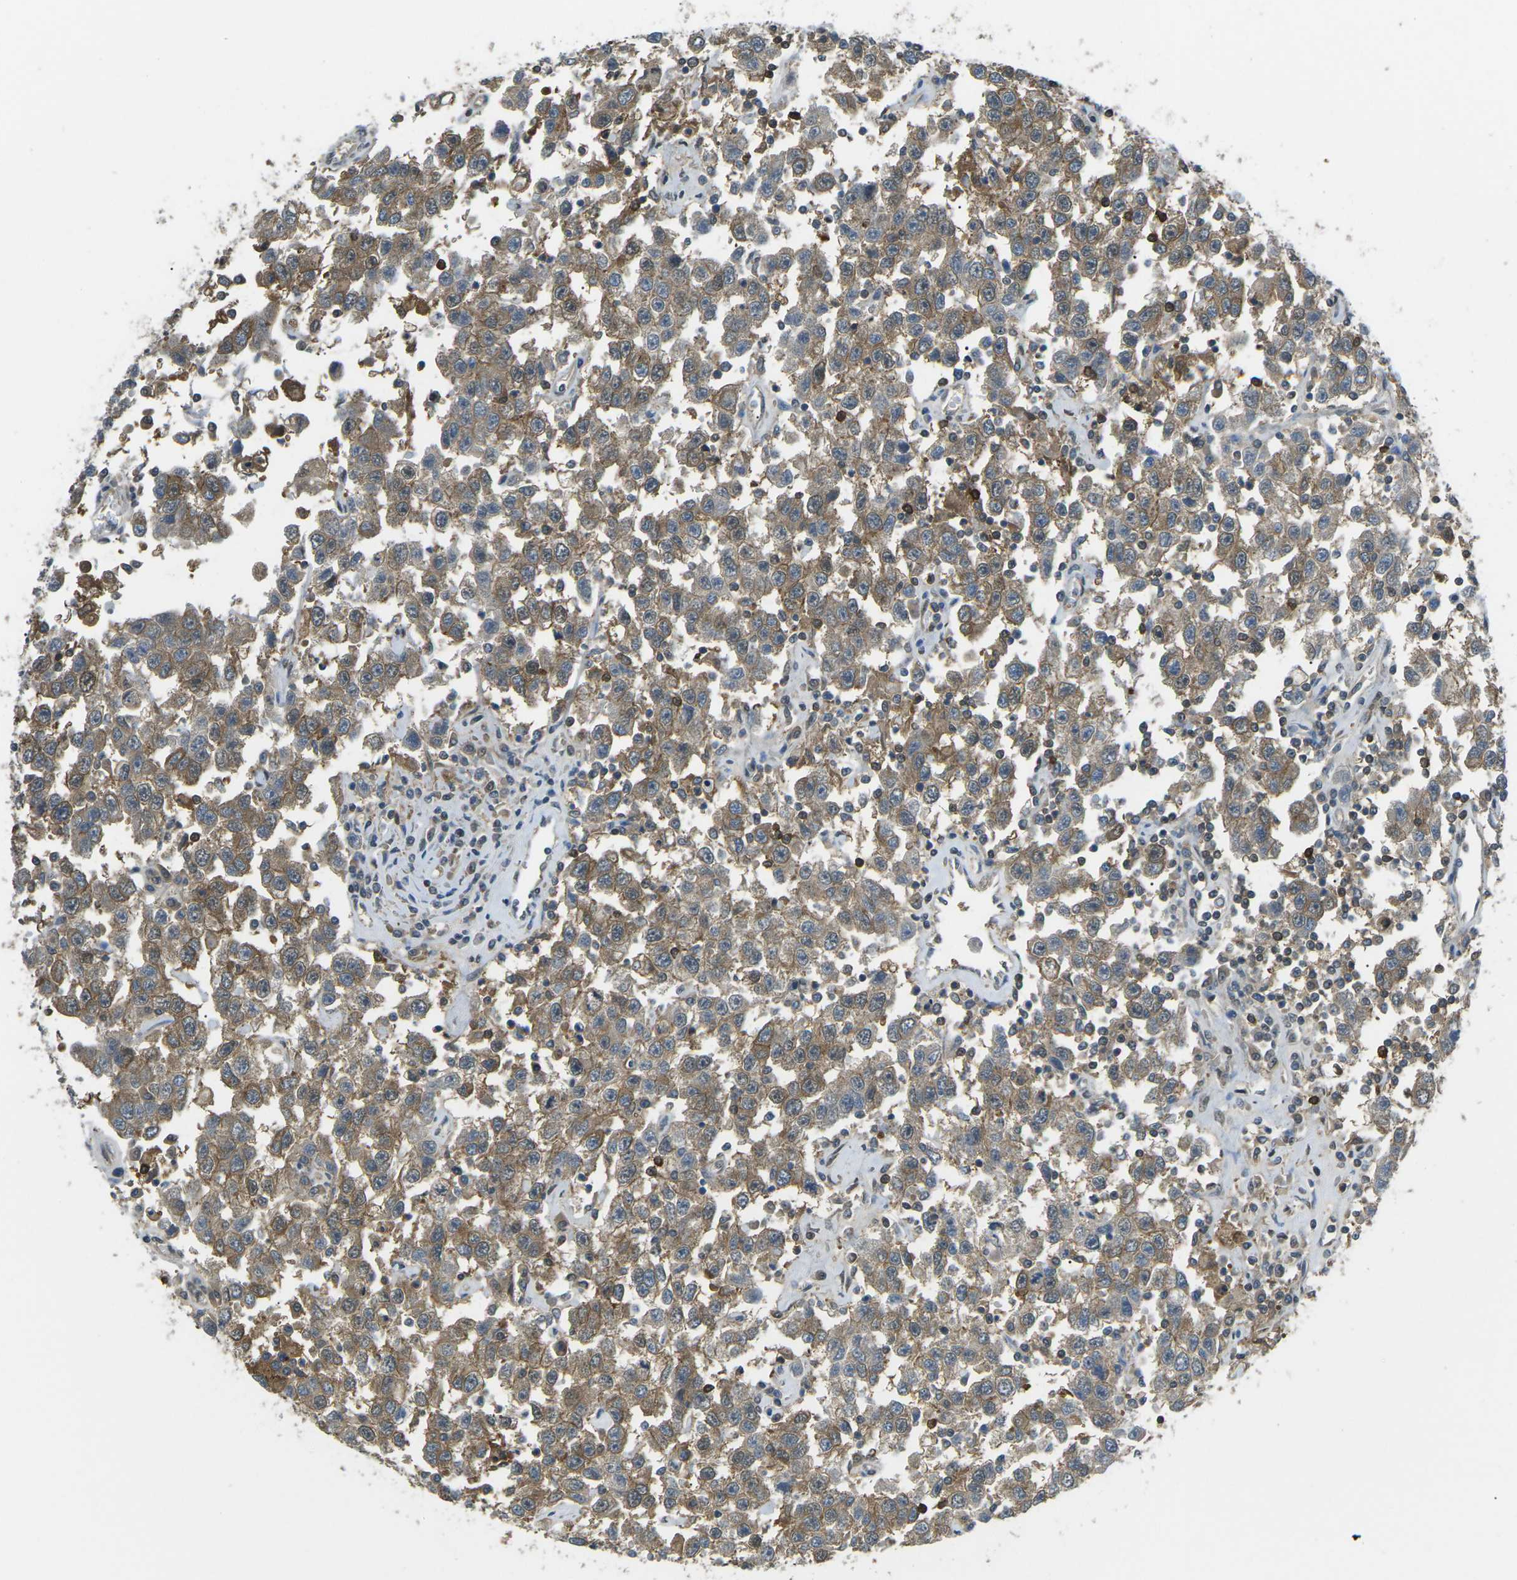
{"staining": {"intensity": "moderate", "quantity": ">75%", "location": "cytoplasmic/membranous"}, "tissue": "testis cancer", "cell_type": "Tumor cells", "image_type": "cancer", "snomed": [{"axis": "morphology", "description": "Seminoma, NOS"}, {"axis": "topography", "description": "Testis"}], "caption": "Testis seminoma stained with DAB (3,3'-diaminobenzidine) IHC demonstrates medium levels of moderate cytoplasmic/membranous staining in about >75% of tumor cells.", "gene": "PIEZO2", "patient": {"sex": "male", "age": 41}}